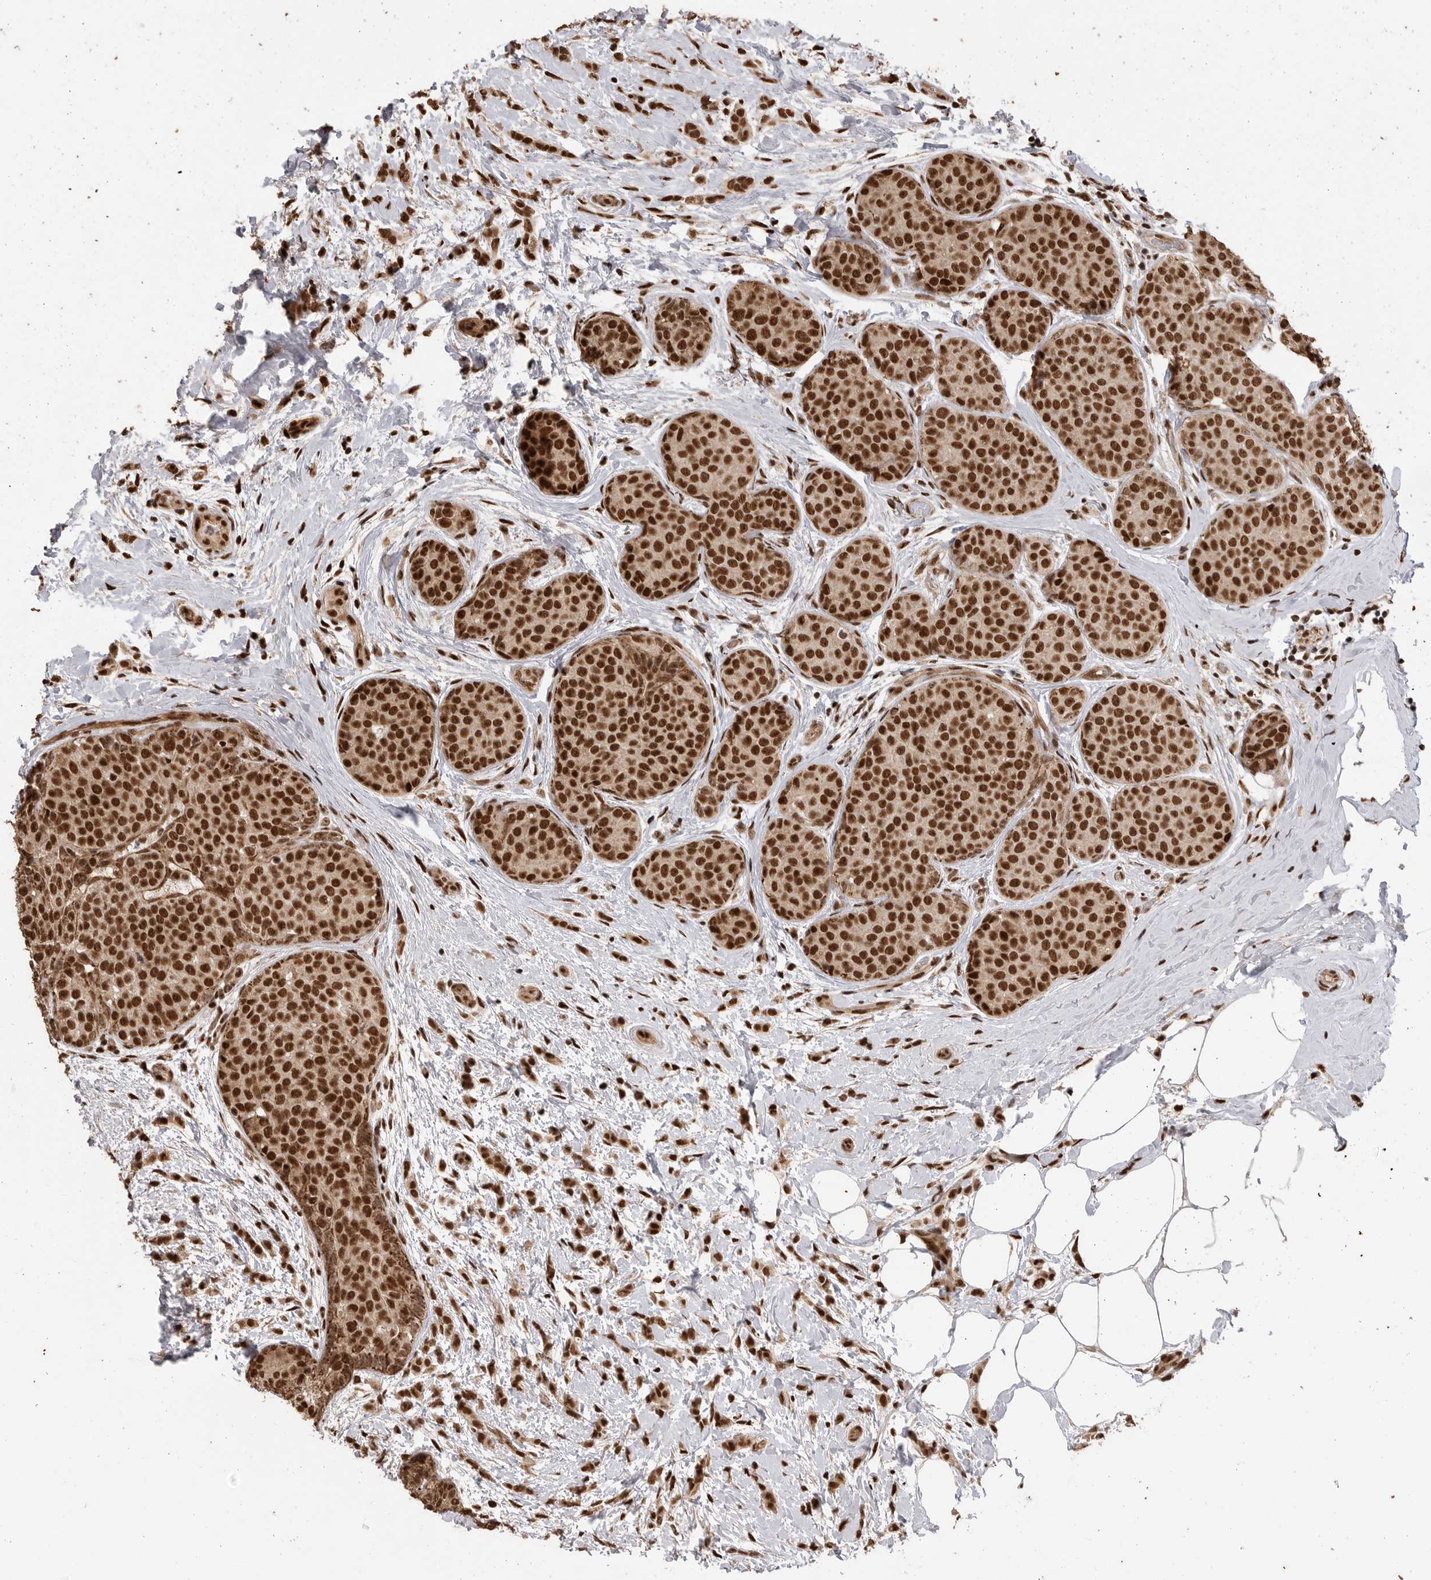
{"staining": {"intensity": "strong", "quantity": ">75%", "location": "nuclear"}, "tissue": "breast cancer", "cell_type": "Tumor cells", "image_type": "cancer", "snomed": [{"axis": "morphology", "description": "Lobular carcinoma, in situ"}, {"axis": "morphology", "description": "Lobular carcinoma"}, {"axis": "topography", "description": "Breast"}], "caption": "Immunohistochemical staining of human lobular carcinoma (breast) exhibits high levels of strong nuclear protein expression in about >75% of tumor cells.", "gene": "PPP1R8", "patient": {"sex": "female", "age": 41}}